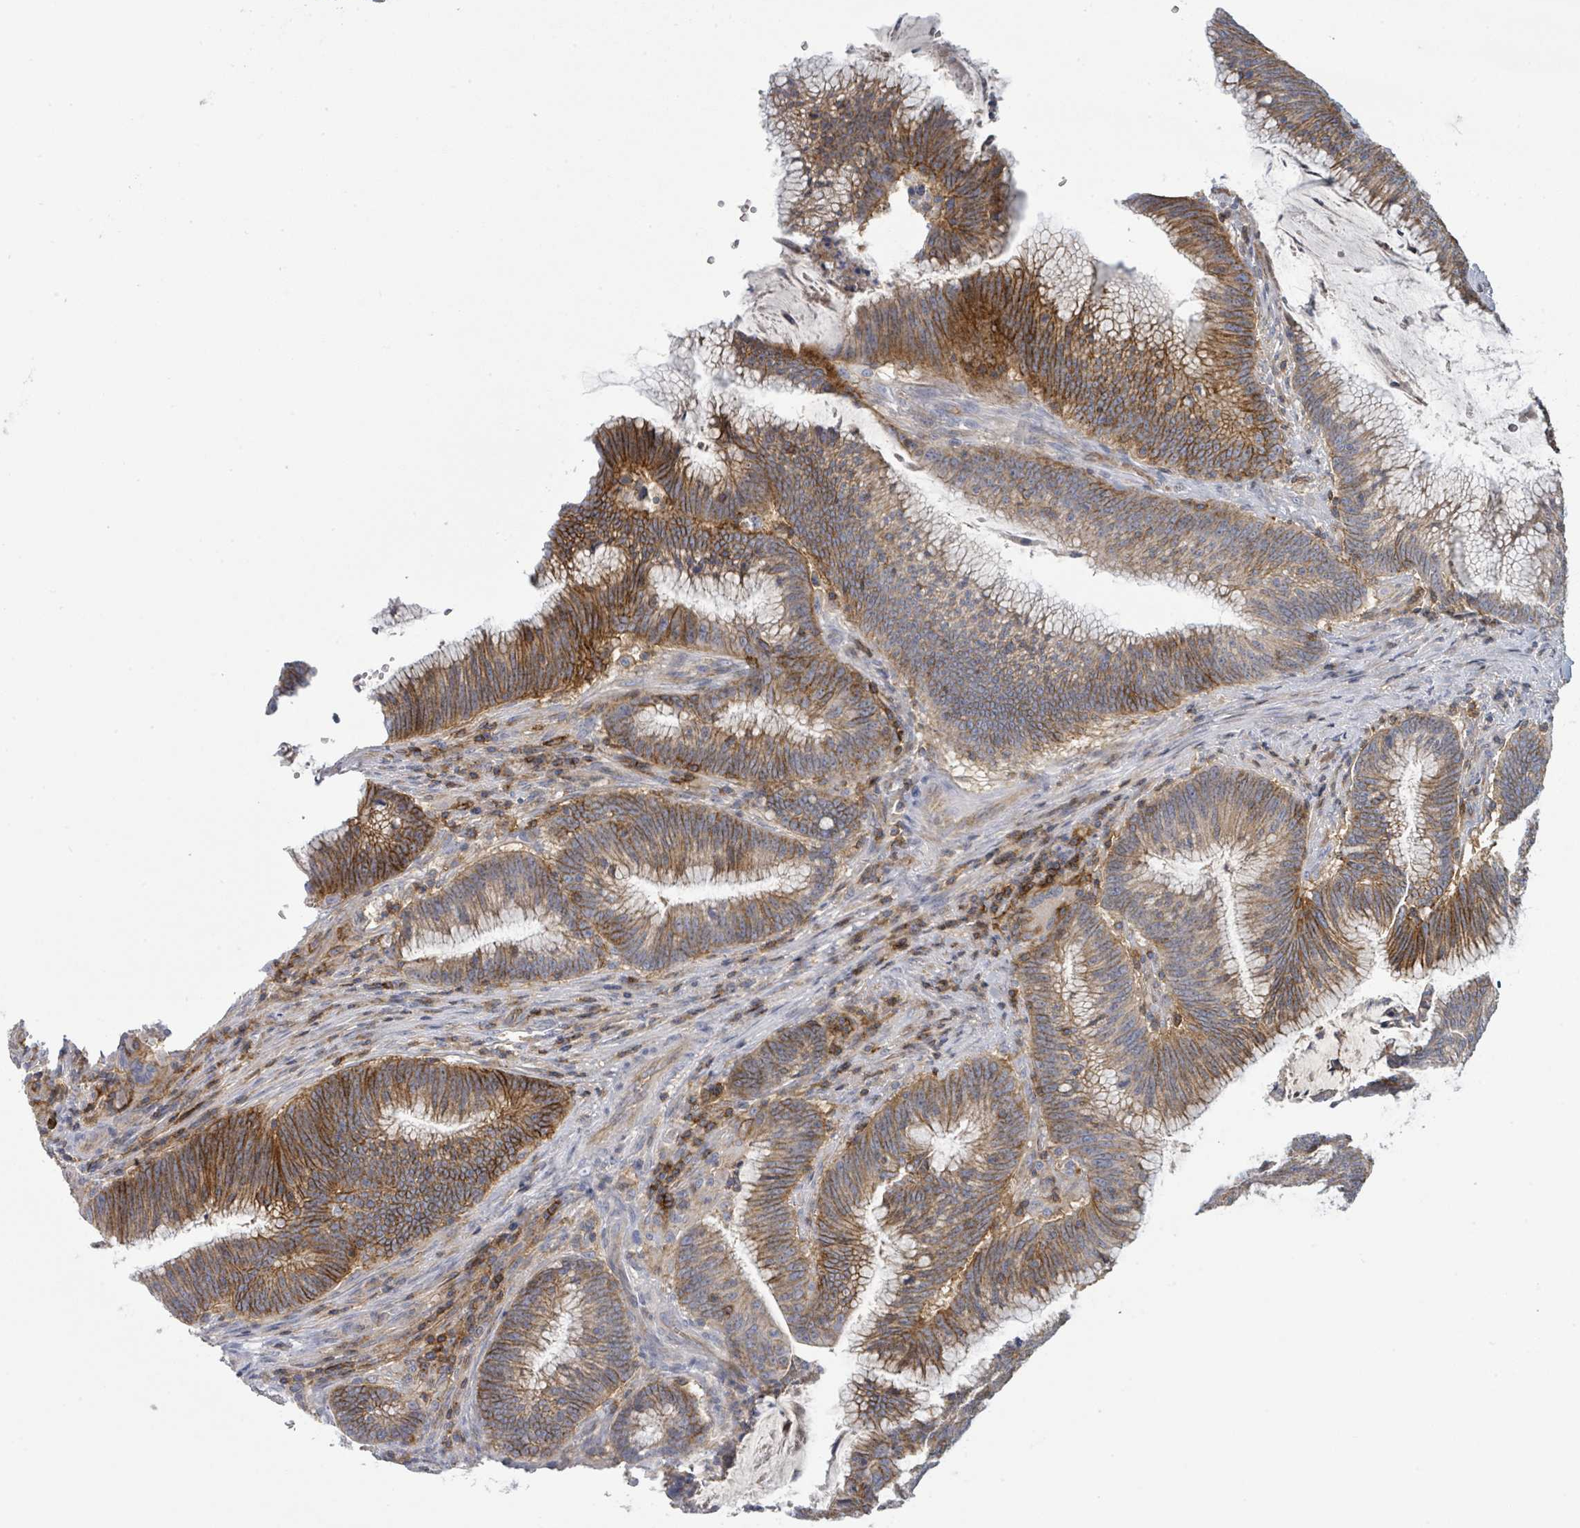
{"staining": {"intensity": "strong", "quantity": ">75%", "location": "cytoplasmic/membranous"}, "tissue": "colorectal cancer", "cell_type": "Tumor cells", "image_type": "cancer", "snomed": [{"axis": "morphology", "description": "Adenocarcinoma, NOS"}, {"axis": "topography", "description": "Rectum"}], "caption": "Tumor cells demonstrate high levels of strong cytoplasmic/membranous positivity in approximately >75% of cells in human colorectal cancer (adenocarcinoma). Using DAB (brown) and hematoxylin (blue) stains, captured at high magnification using brightfield microscopy.", "gene": "TNFRSF14", "patient": {"sex": "female", "age": 77}}